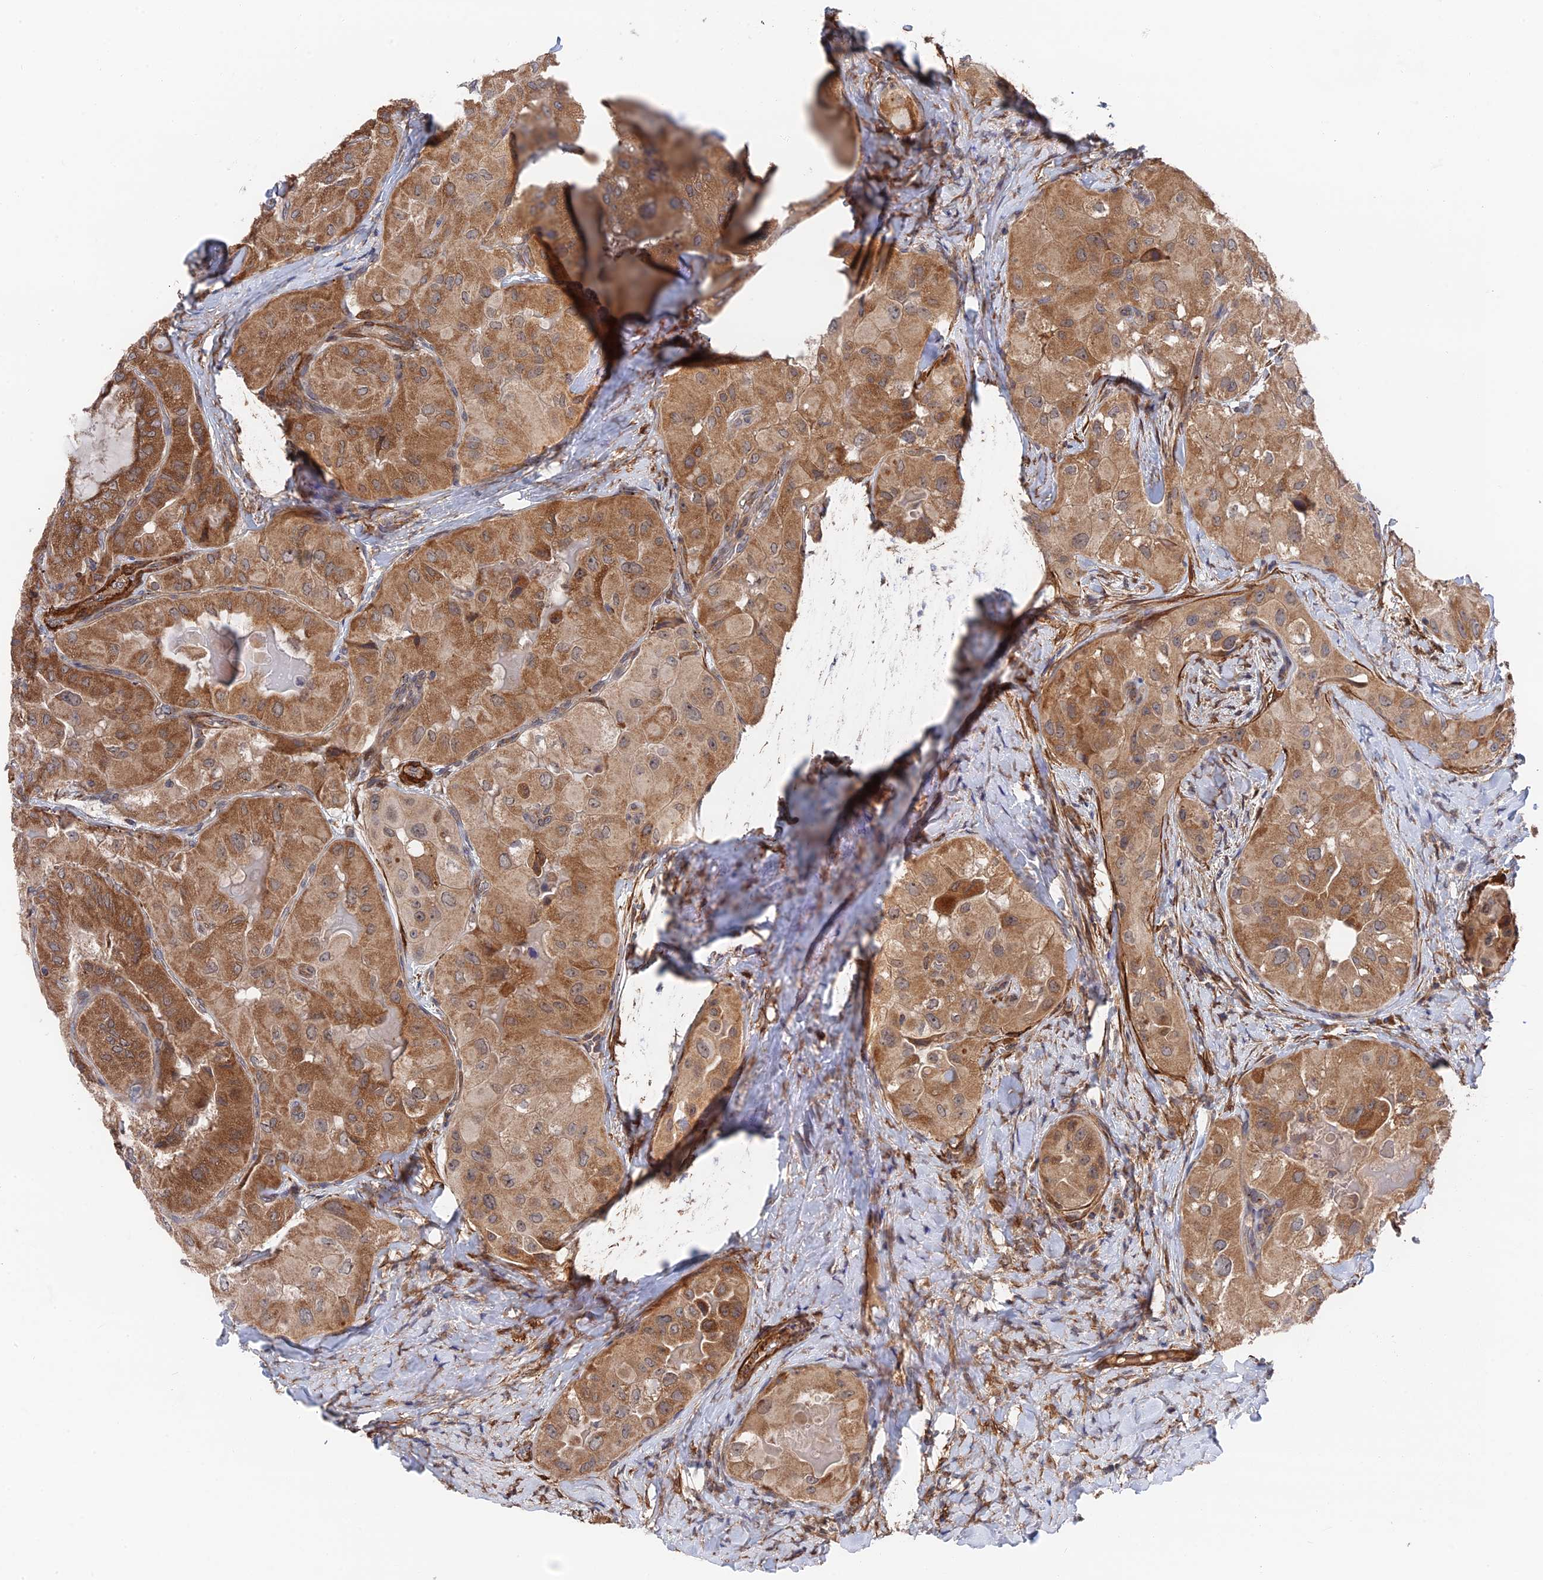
{"staining": {"intensity": "moderate", "quantity": ">75%", "location": "cytoplasmic/membranous"}, "tissue": "thyroid cancer", "cell_type": "Tumor cells", "image_type": "cancer", "snomed": [{"axis": "morphology", "description": "Normal tissue, NOS"}, {"axis": "morphology", "description": "Papillary adenocarcinoma, NOS"}, {"axis": "topography", "description": "Thyroid gland"}], "caption": "Moderate cytoplasmic/membranous protein staining is seen in approximately >75% of tumor cells in thyroid cancer. Immunohistochemistry stains the protein in brown and the nuclei are stained blue.", "gene": "ZNF320", "patient": {"sex": "female", "age": 59}}